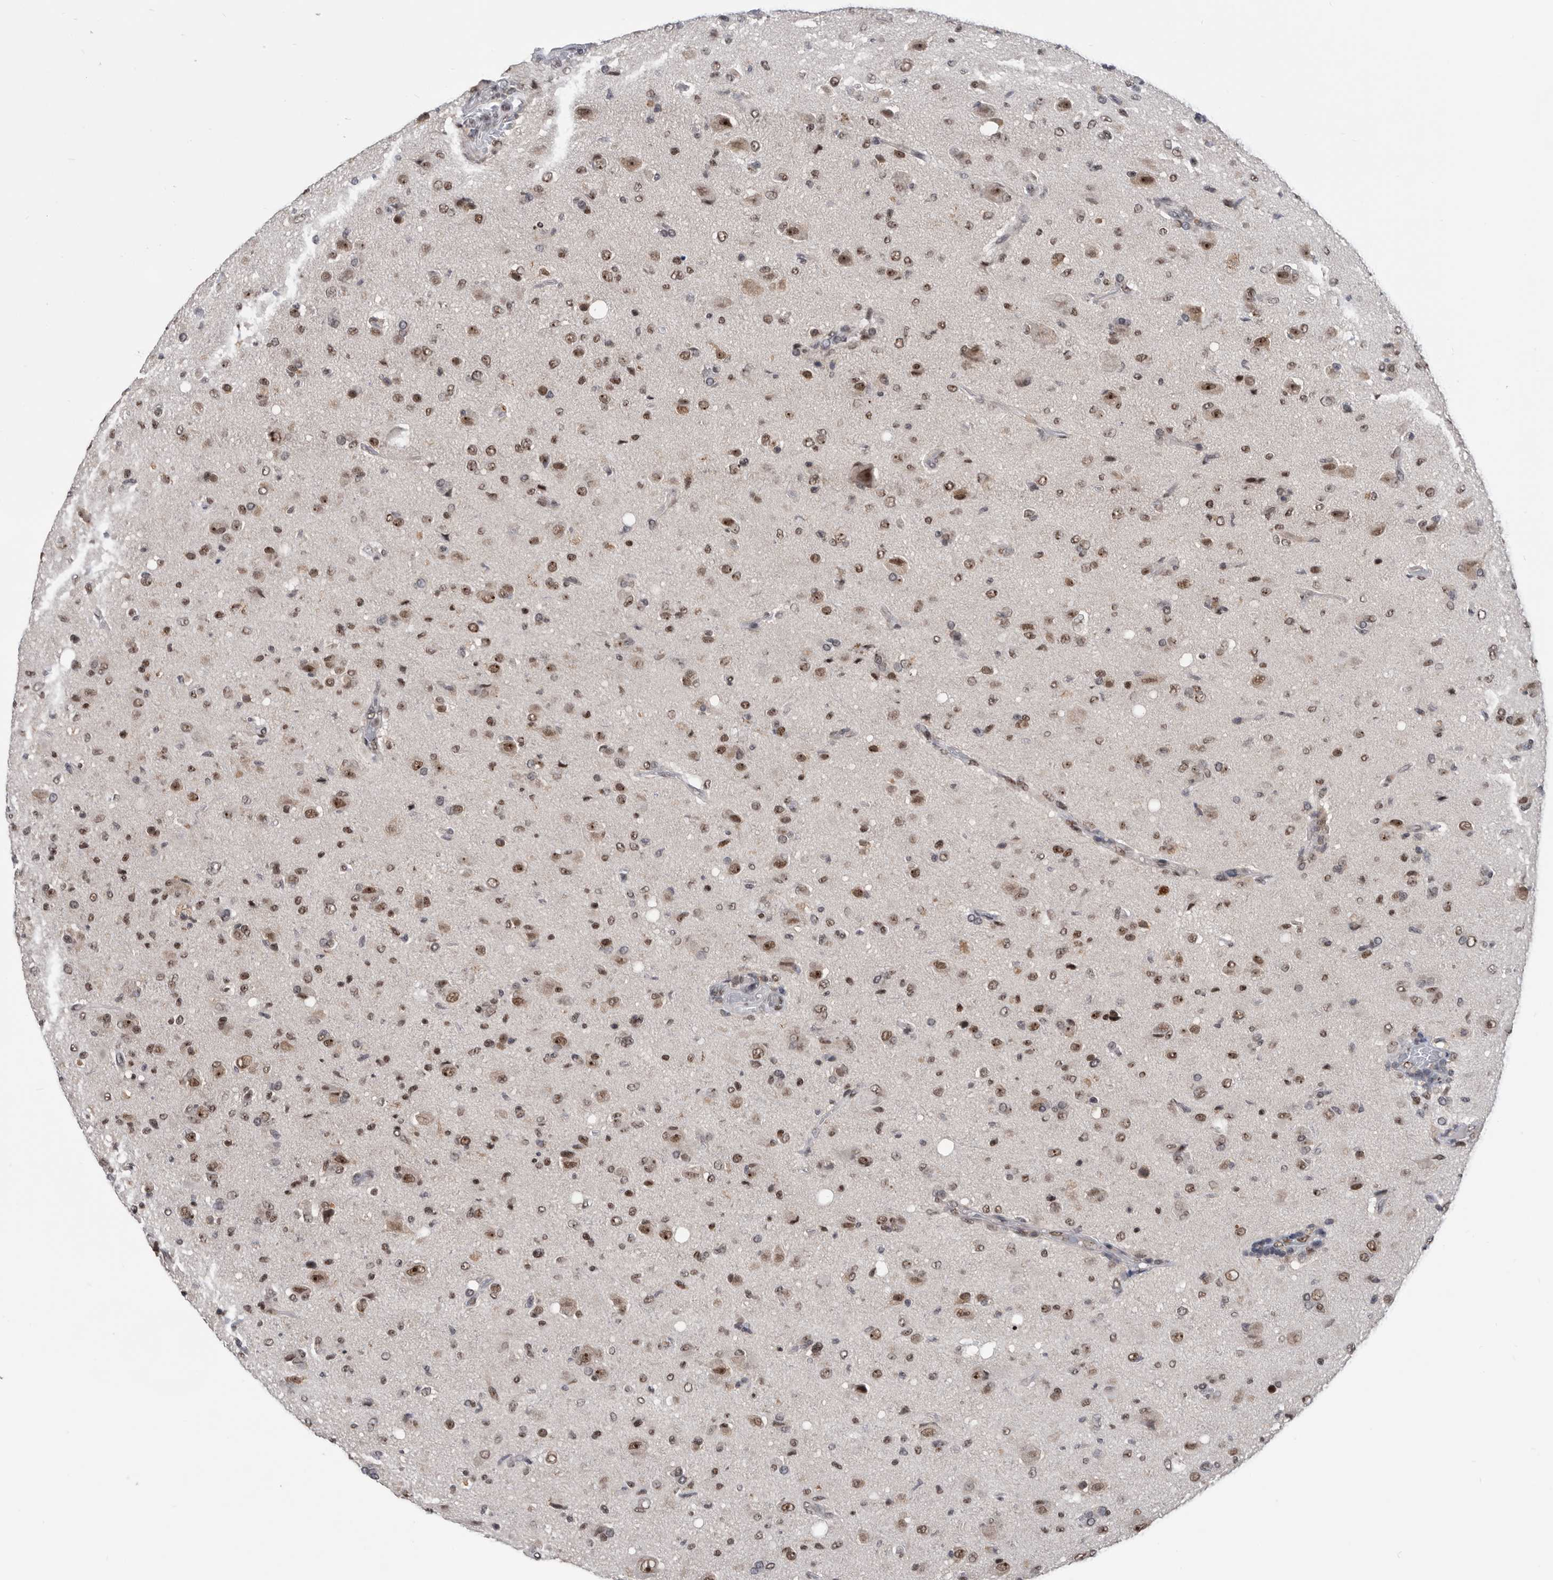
{"staining": {"intensity": "moderate", "quantity": "25%-75%", "location": "nuclear"}, "tissue": "glioma", "cell_type": "Tumor cells", "image_type": "cancer", "snomed": [{"axis": "morphology", "description": "Glioma, malignant, High grade"}, {"axis": "topography", "description": "Brain"}], "caption": "Human high-grade glioma (malignant) stained for a protein (brown) reveals moderate nuclear positive positivity in about 25%-75% of tumor cells.", "gene": "ZNF260", "patient": {"sex": "female", "age": 57}}